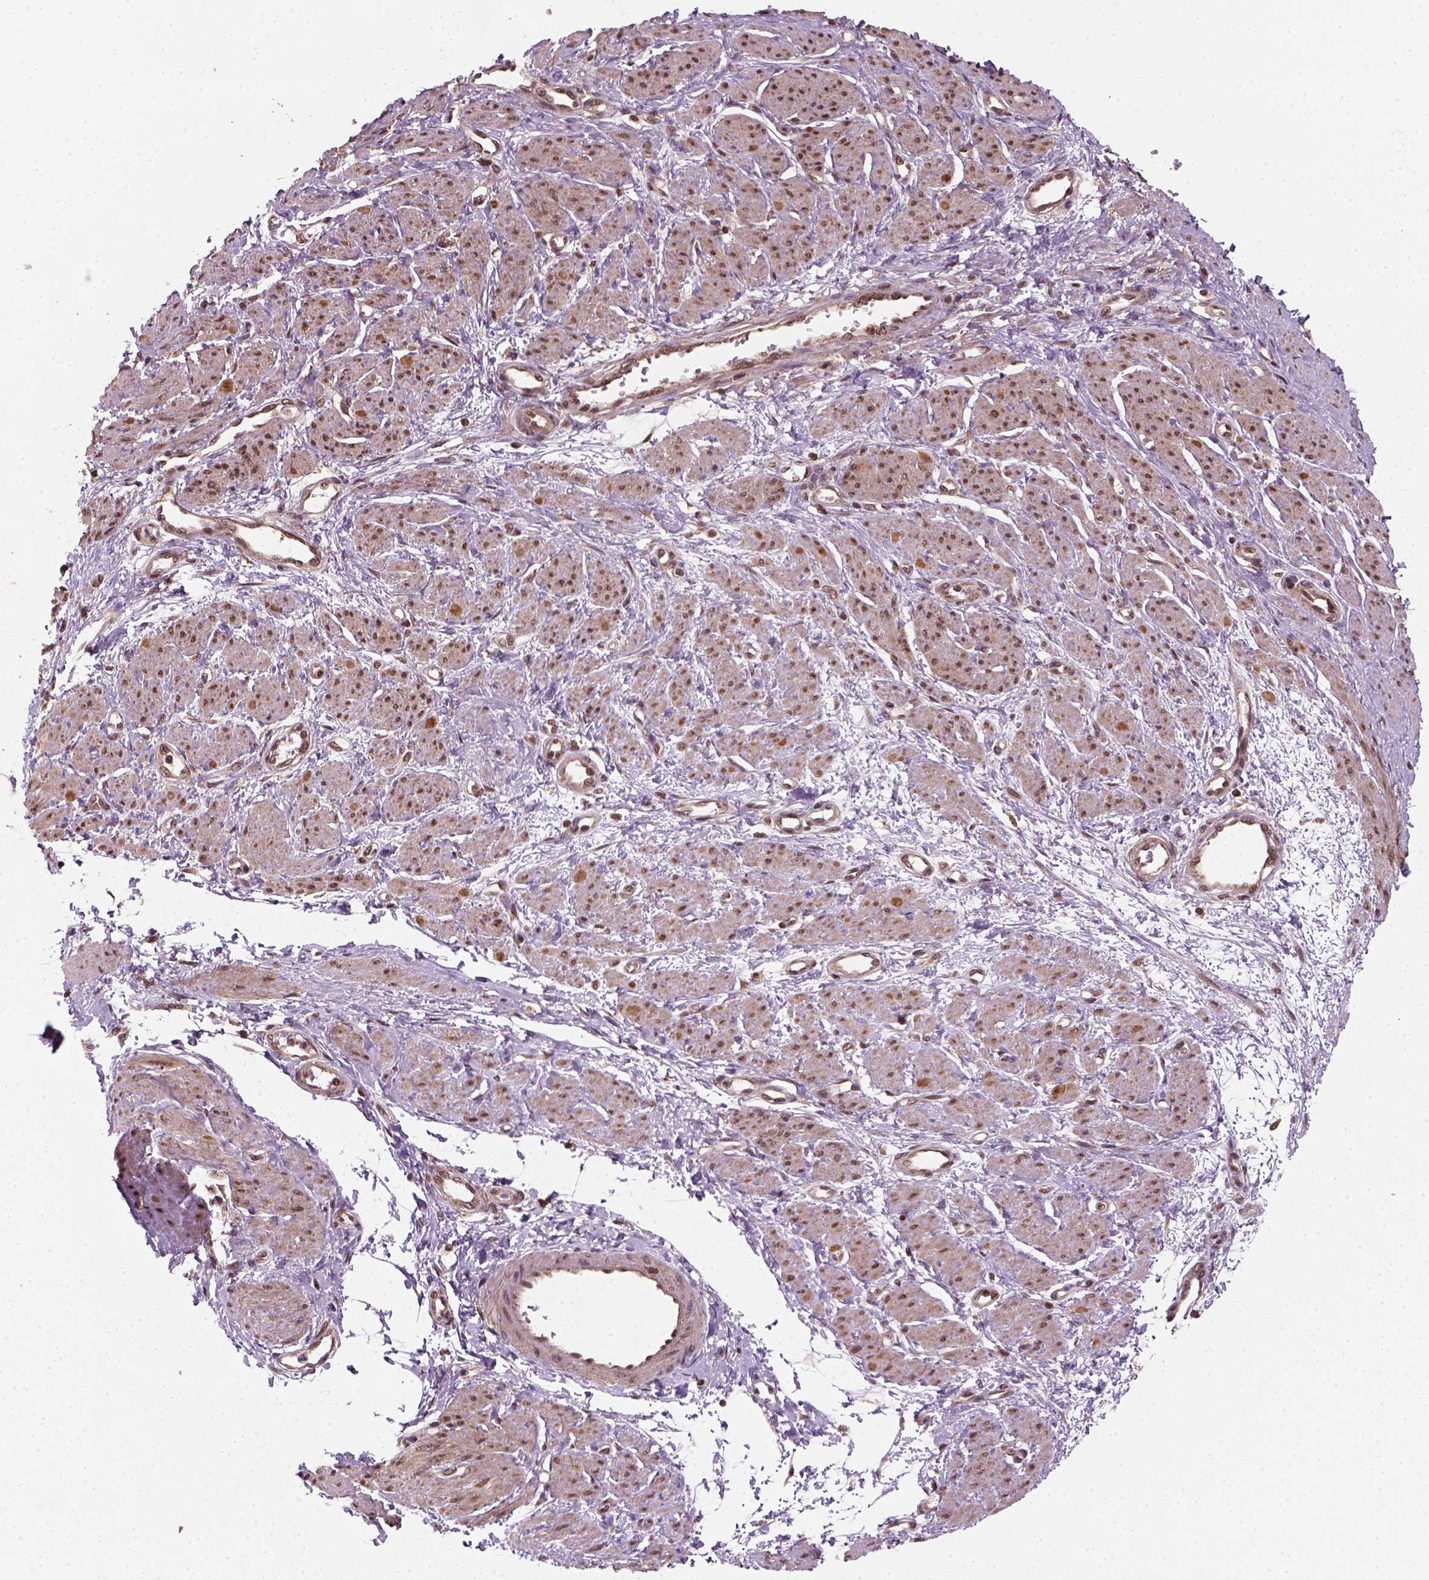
{"staining": {"intensity": "moderate", "quantity": ">75%", "location": "nuclear"}, "tissue": "smooth muscle", "cell_type": "Smooth muscle cells", "image_type": "normal", "snomed": [{"axis": "morphology", "description": "Normal tissue, NOS"}, {"axis": "topography", "description": "Smooth muscle"}, {"axis": "topography", "description": "Uterus"}], "caption": "Immunohistochemical staining of normal smooth muscle exhibits moderate nuclear protein staining in approximately >75% of smooth muscle cells.", "gene": "NUDT9", "patient": {"sex": "female", "age": 39}}